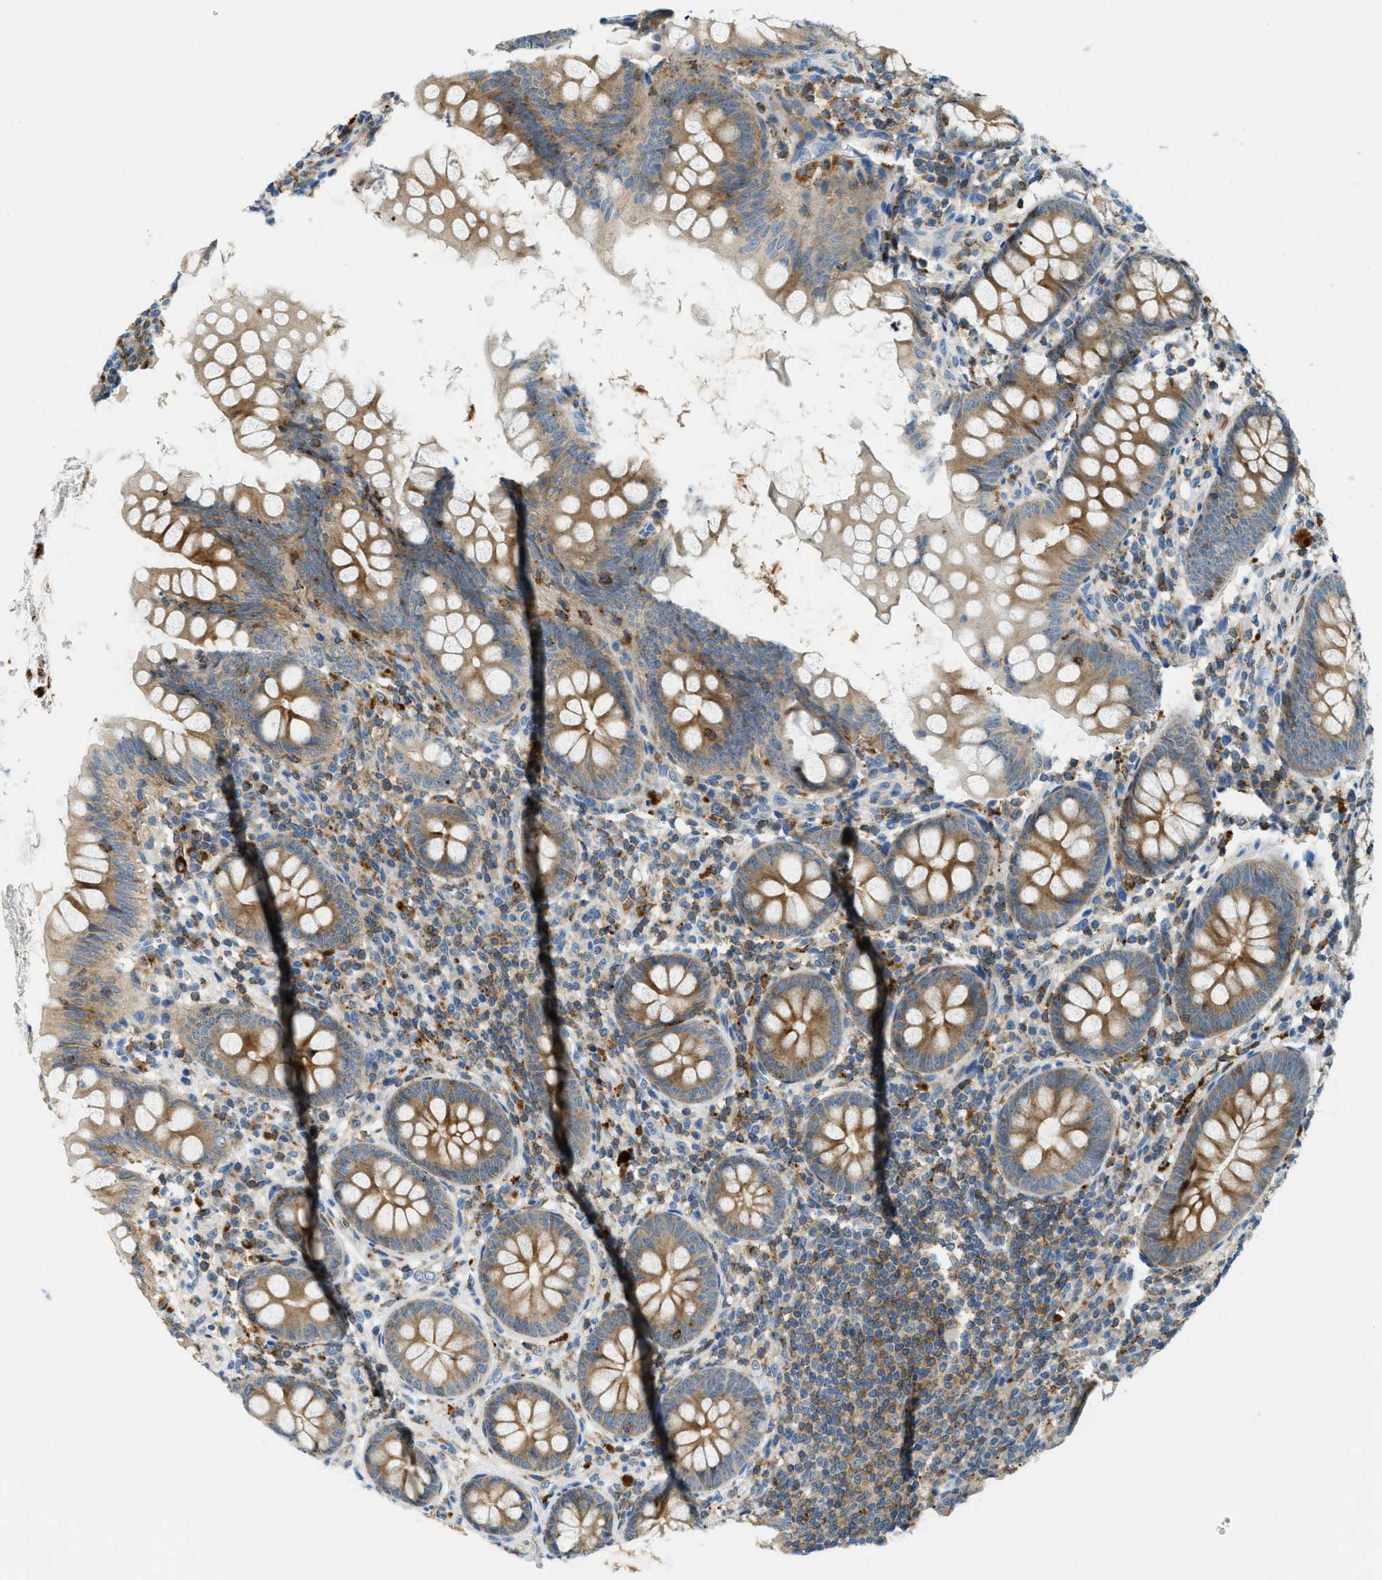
{"staining": {"intensity": "moderate", "quantity": ">75%", "location": "cytoplasmic/membranous"}, "tissue": "appendix", "cell_type": "Glandular cells", "image_type": "normal", "snomed": [{"axis": "morphology", "description": "Normal tissue, NOS"}, {"axis": "topography", "description": "Appendix"}], "caption": "Moderate cytoplasmic/membranous protein expression is appreciated in about >75% of glandular cells in appendix.", "gene": "PLBD2", "patient": {"sex": "female", "age": 77}}